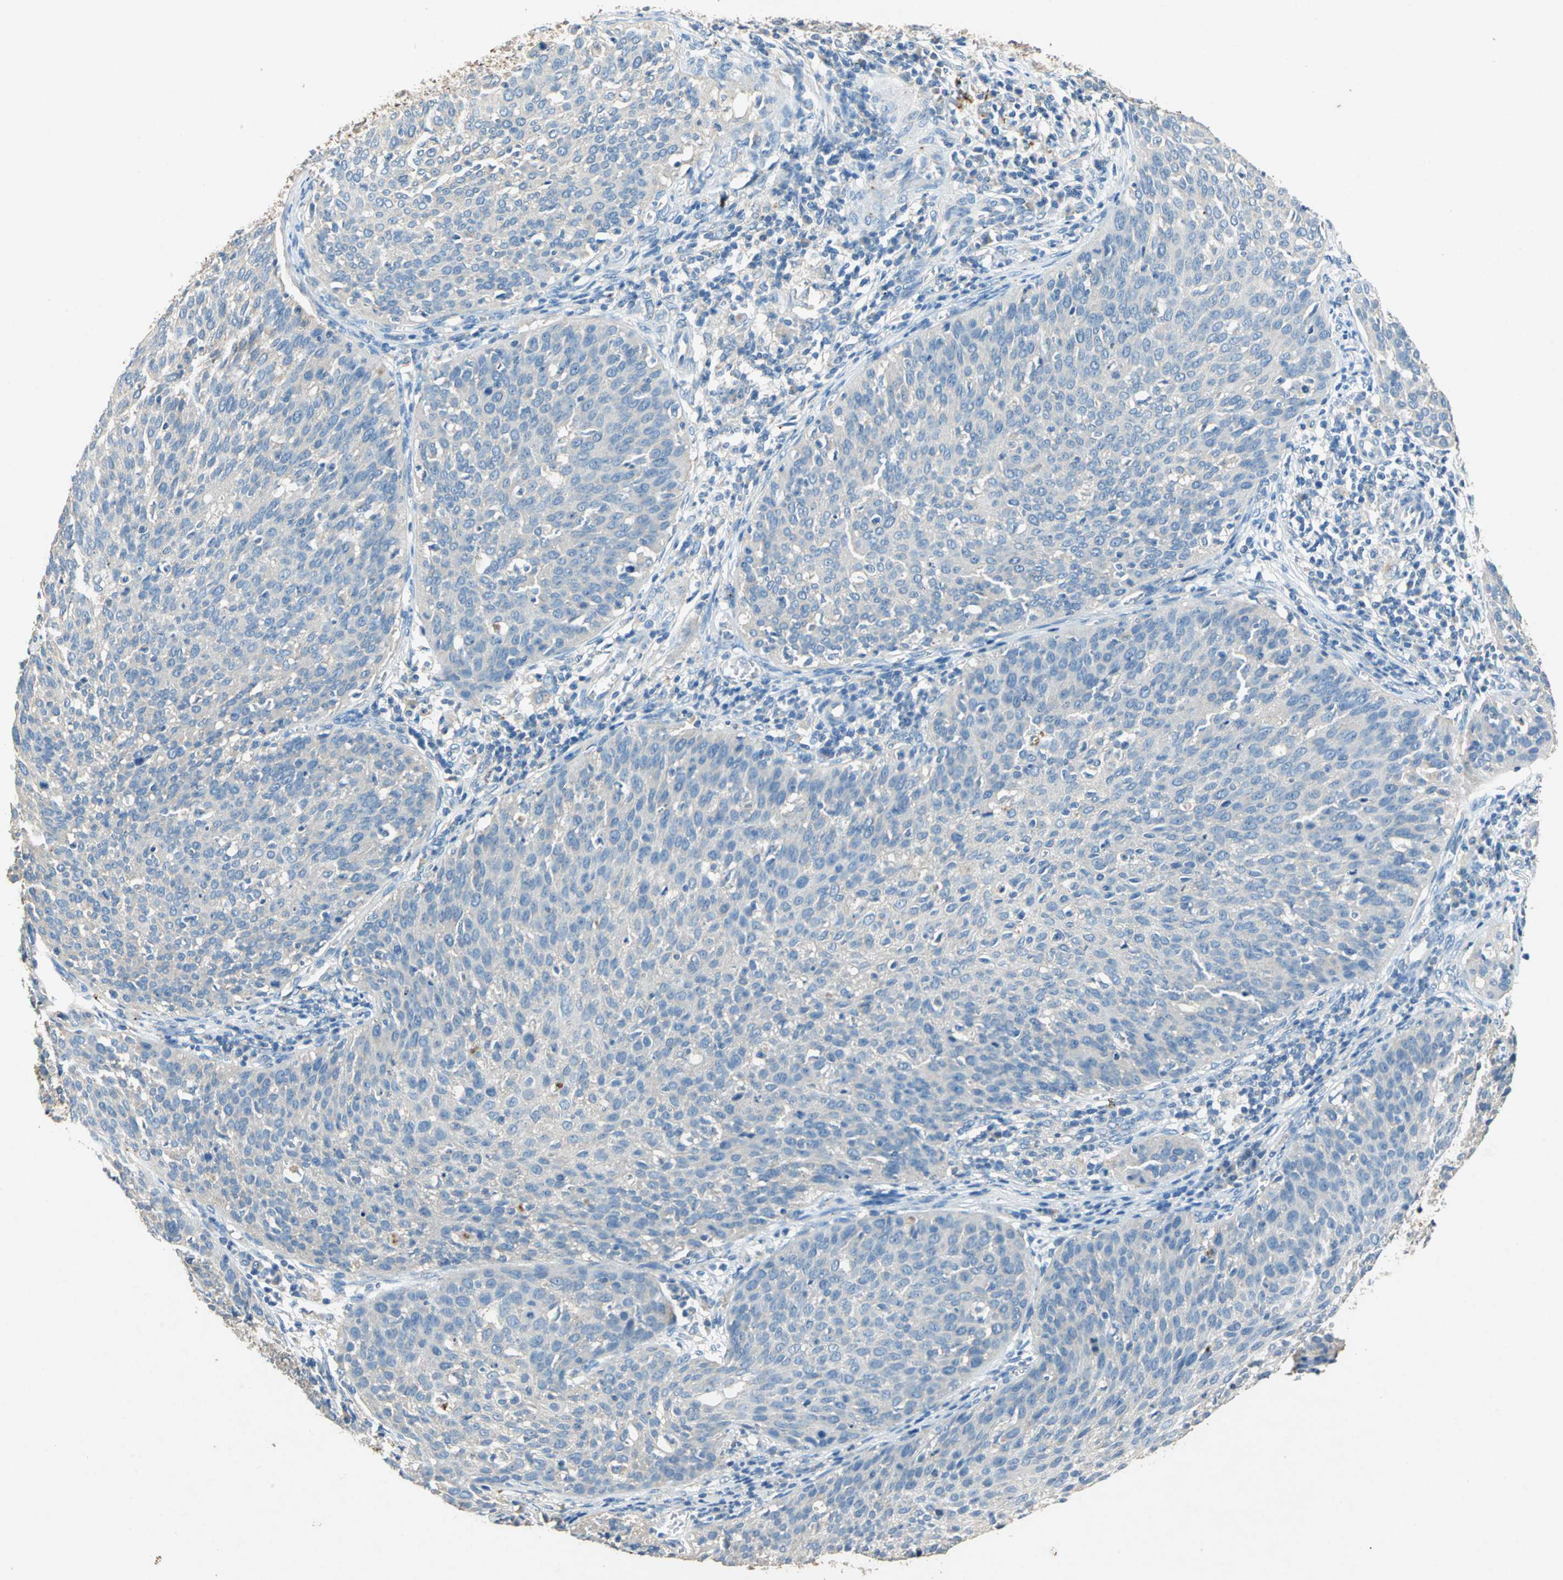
{"staining": {"intensity": "weak", "quantity": "25%-75%", "location": "cytoplasmic/membranous"}, "tissue": "cervical cancer", "cell_type": "Tumor cells", "image_type": "cancer", "snomed": [{"axis": "morphology", "description": "Squamous cell carcinoma, NOS"}, {"axis": "topography", "description": "Cervix"}], "caption": "A micrograph showing weak cytoplasmic/membranous staining in about 25%-75% of tumor cells in cervical cancer (squamous cell carcinoma), as visualized by brown immunohistochemical staining.", "gene": "ADAMTS5", "patient": {"sex": "female", "age": 38}}